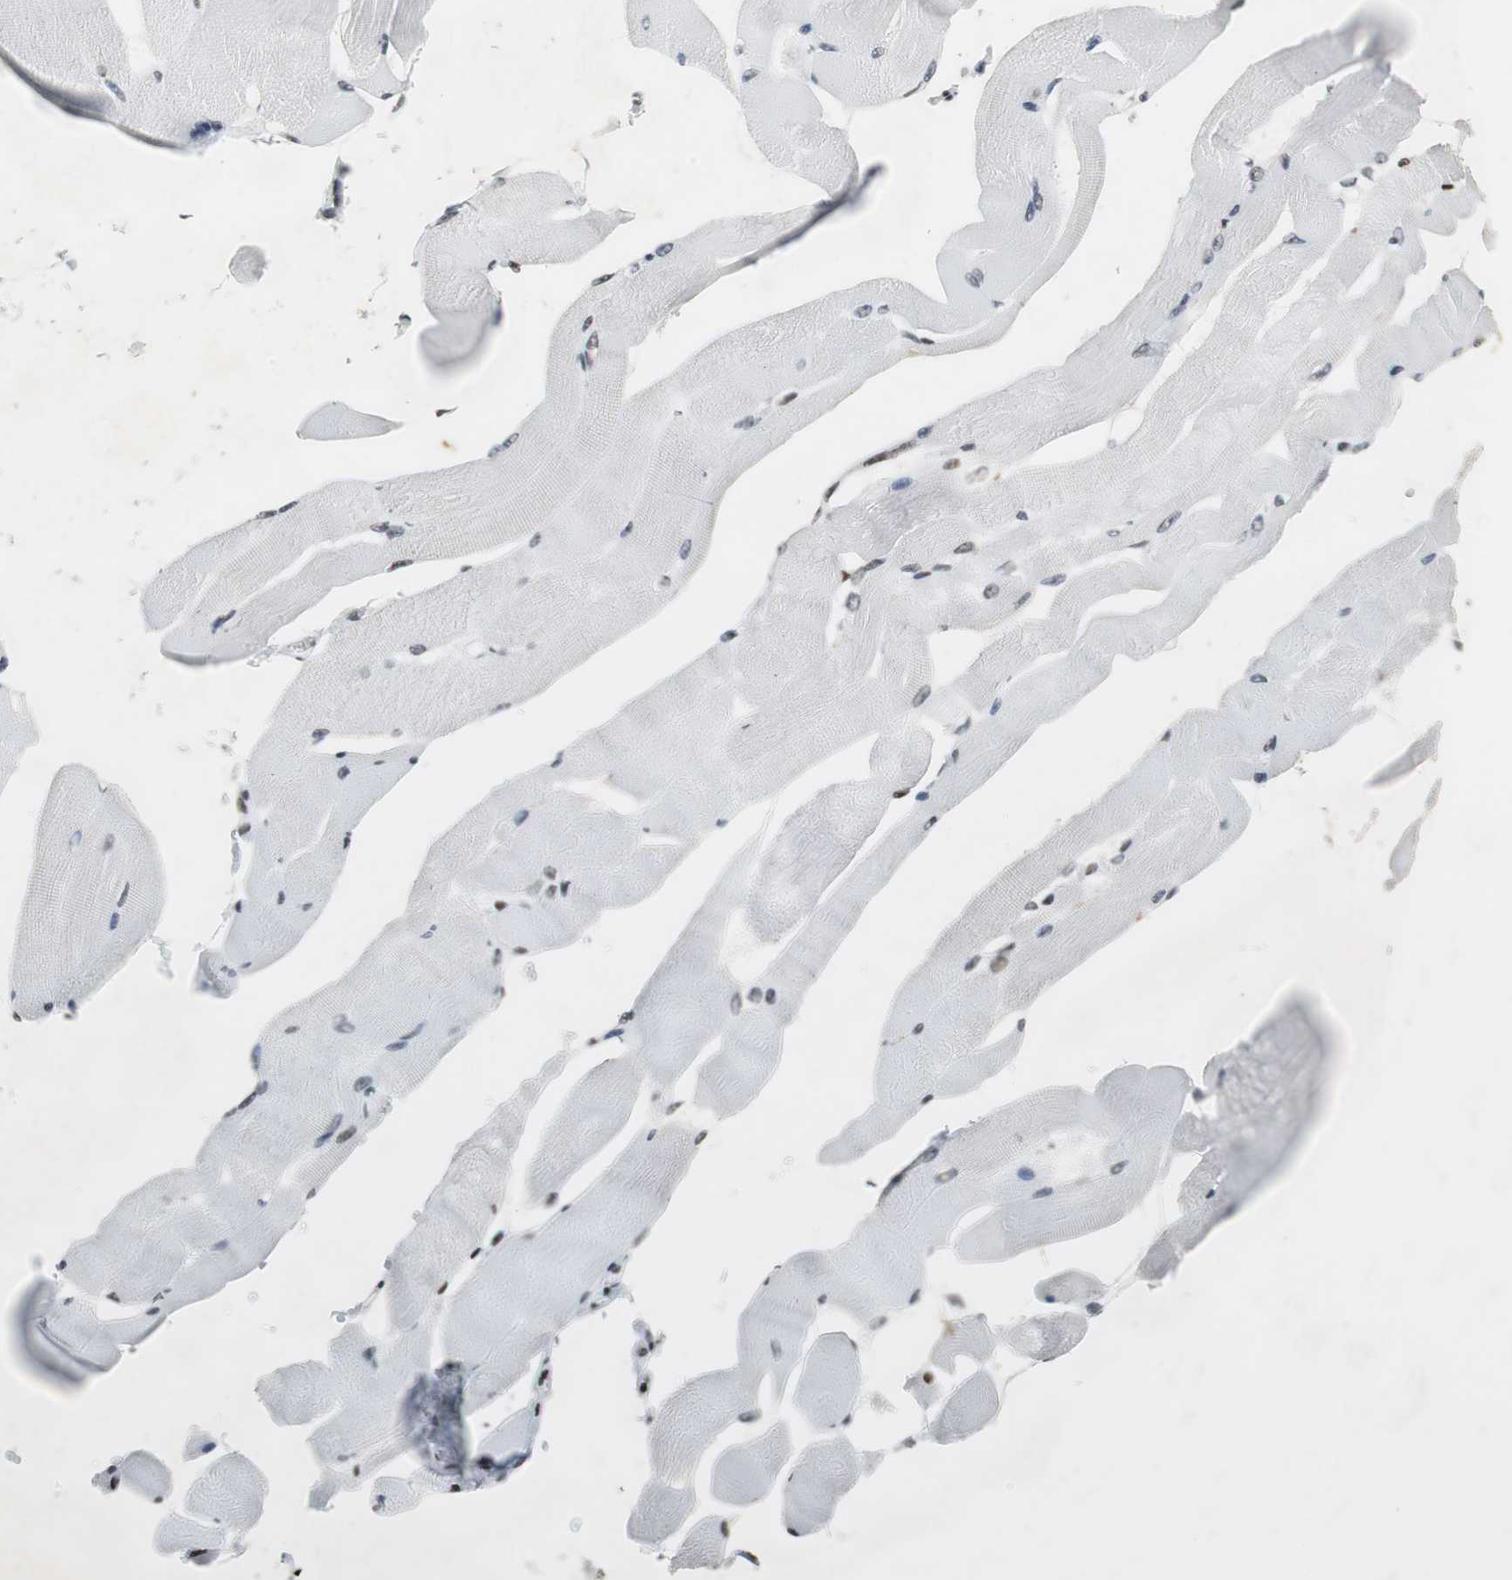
{"staining": {"intensity": "strong", "quantity": "25%-75%", "location": "nuclear"}, "tissue": "skeletal muscle", "cell_type": "Myocytes", "image_type": "normal", "snomed": [{"axis": "morphology", "description": "Normal tissue, NOS"}, {"axis": "topography", "description": "Skeletal muscle"}, {"axis": "topography", "description": "Peripheral nerve tissue"}], "caption": "Unremarkable skeletal muscle was stained to show a protein in brown. There is high levels of strong nuclear staining in approximately 25%-75% of myocytes.", "gene": "PRKDC", "patient": {"sex": "female", "age": 84}}